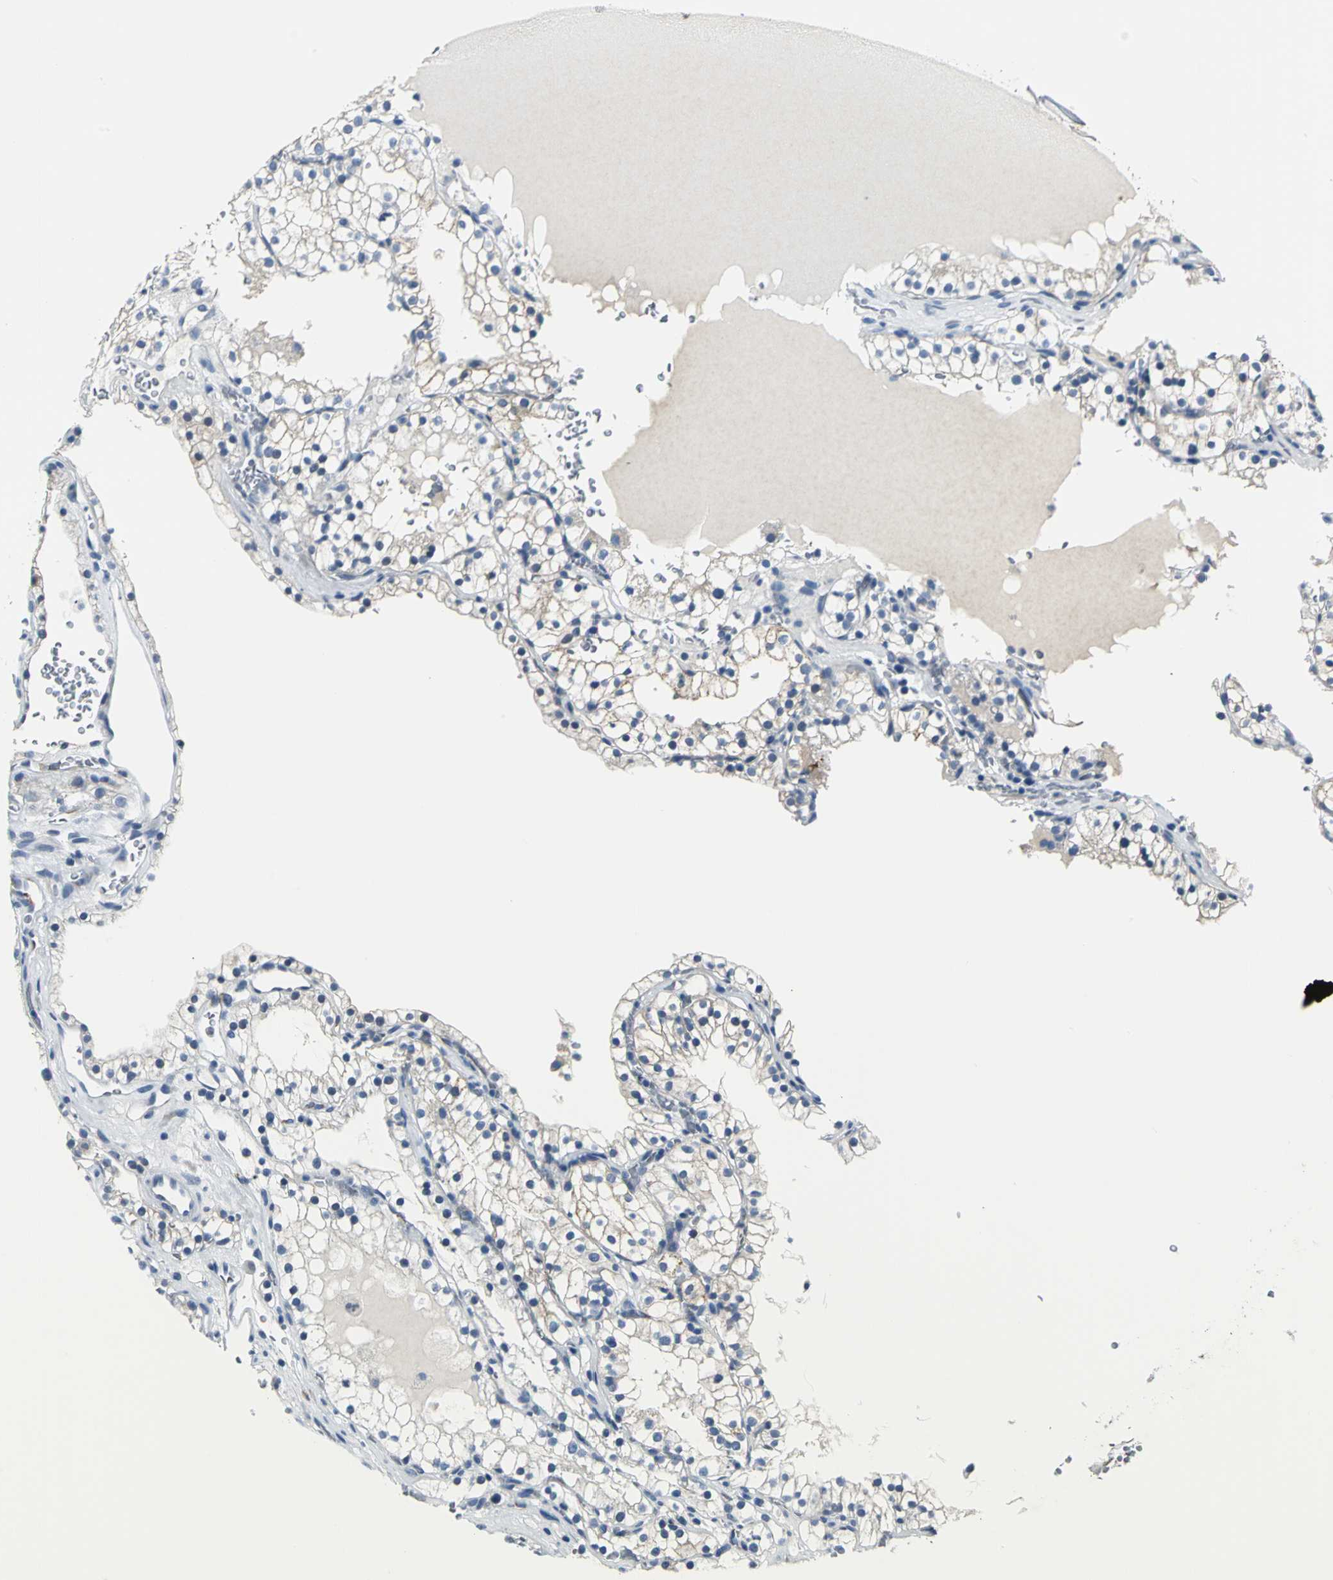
{"staining": {"intensity": "weak", "quantity": "<25%", "location": "cytoplasmic/membranous"}, "tissue": "renal cancer", "cell_type": "Tumor cells", "image_type": "cancer", "snomed": [{"axis": "morphology", "description": "Adenocarcinoma, NOS"}, {"axis": "topography", "description": "Kidney"}], "caption": "The immunohistochemistry photomicrograph has no significant positivity in tumor cells of renal cancer (adenocarcinoma) tissue. The staining is performed using DAB brown chromogen with nuclei counter-stained in using hematoxylin.", "gene": "B3GNT2", "patient": {"sex": "female", "age": 41}}